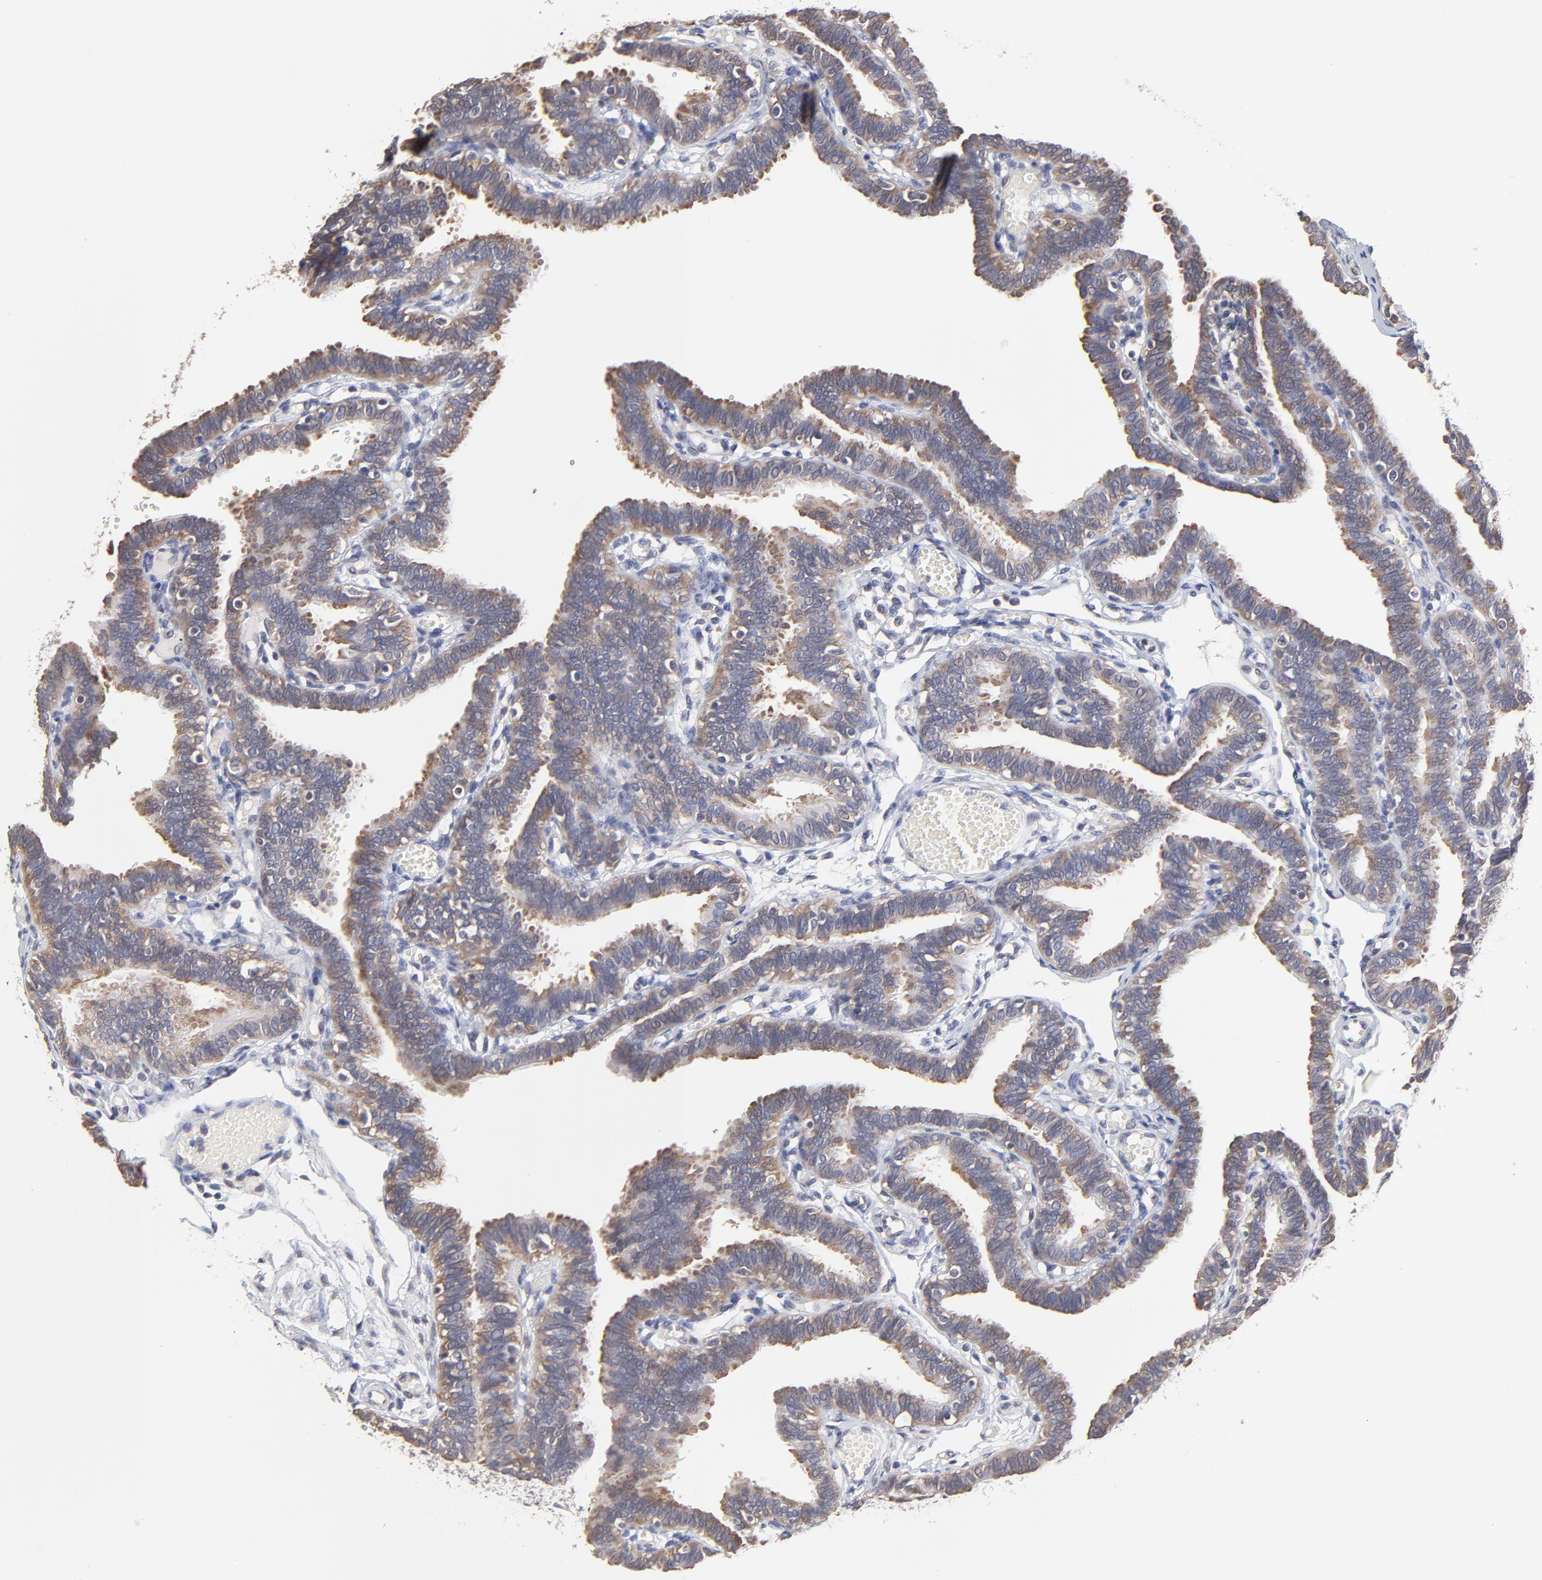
{"staining": {"intensity": "moderate", "quantity": "25%-75%", "location": "cytoplasmic/membranous"}, "tissue": "fallopian tube", "cell_type": "Glandular cells", "image_type": "normal", "snomed": [{"axis": "morphology", "description": "Normal tissue, NOS"}, {"axis": "topography", "description": "Fallopian tube"}], "caption": "Protein staining demonstrates moderate cytoplasmic/membranous positivity in approximately 25%-75% of glandular cells in normal fallopian tube. The staining was performed using DAB (3,3'-diaminobenzidine) to visualize the protein expression in brown, while the nuclei were stained in blue with hematoxylin (Magnification: 20x).", "gene": "CCT2", "patient": {"sex": "female", "age": 29}}